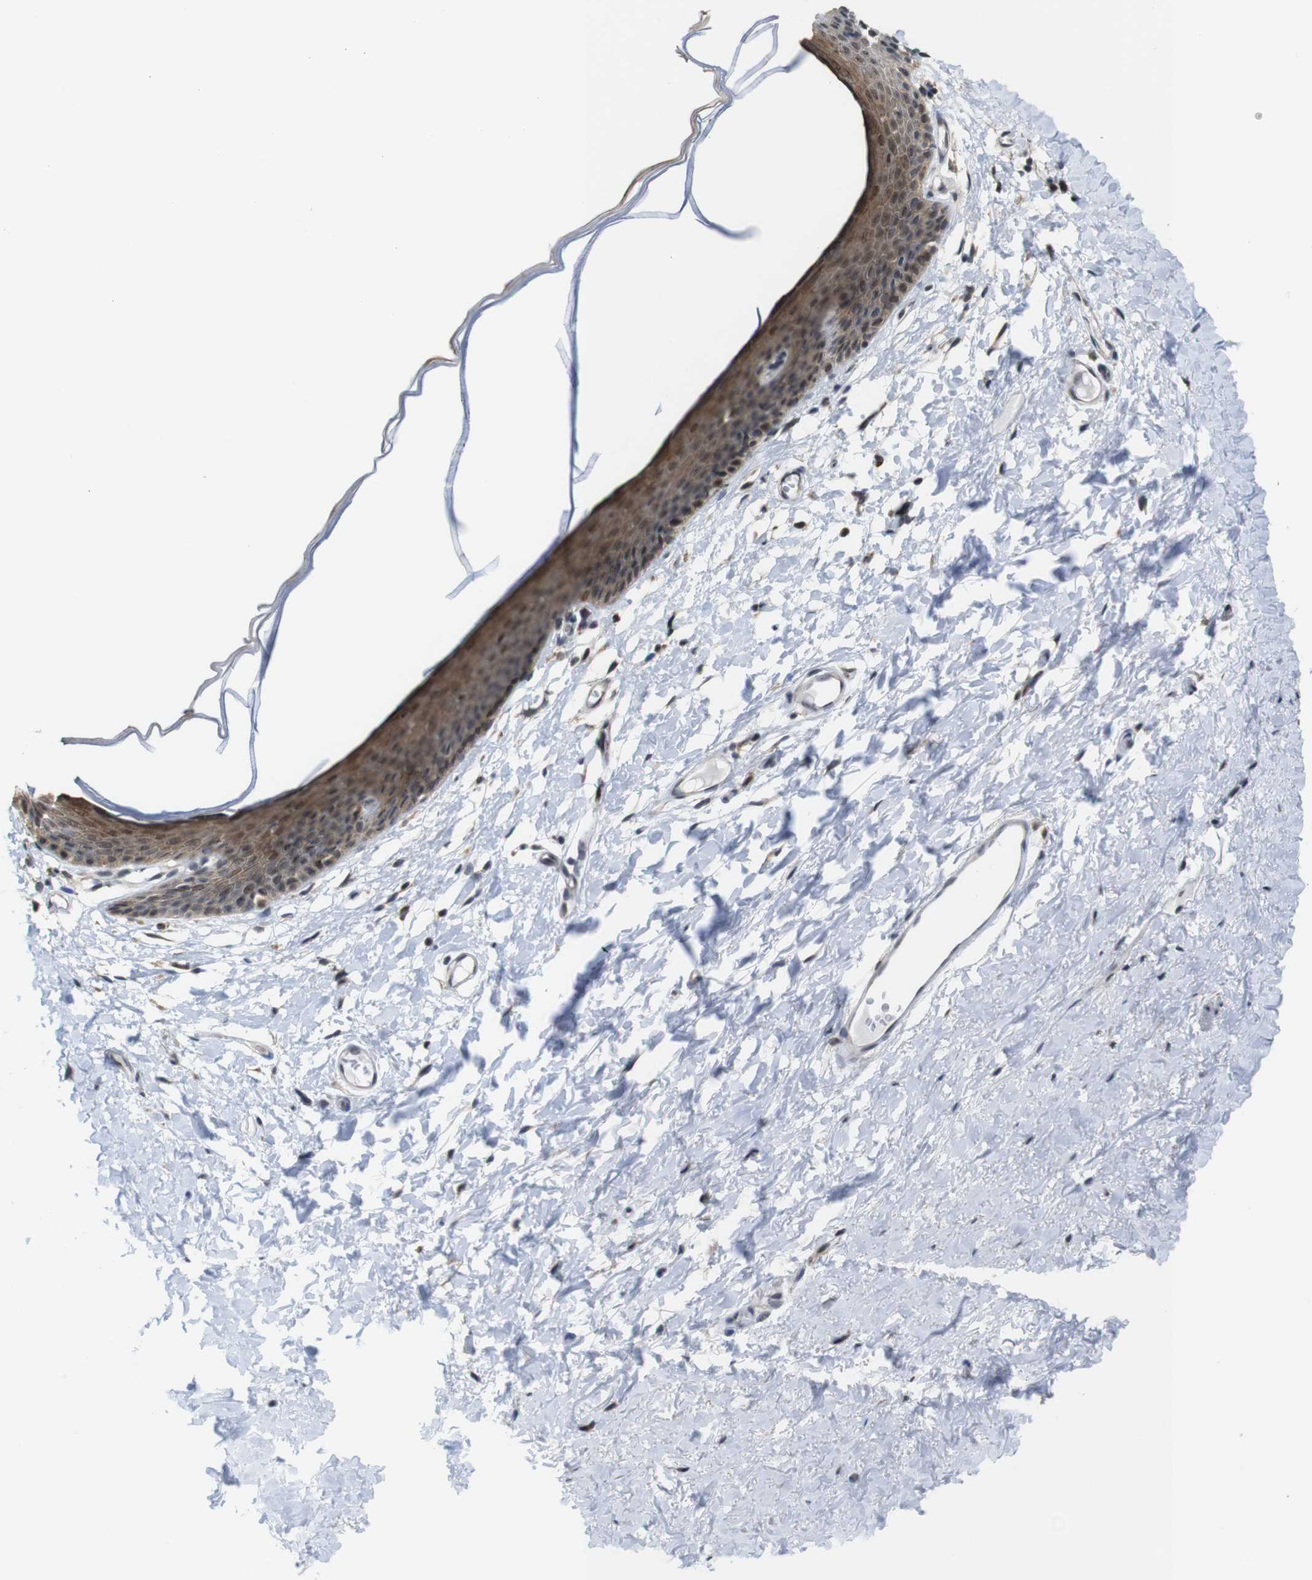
{"staining": {"intensity": "moderate", "quantity": ">75%", "location": "cytoplasmic/membranous,nuclear"}, "tissue": "skin", "cell_type": "Epidermal cells", "image_type": "normal", "snomed": [{"axis": "morphology", "description": "Normal tissue, NOS"}, {"axis": "topography", "description": "Vulva"}], "caption": "Epidermal cells exhibit moderate cytoplasmic/membranous,nuclear staining in about >75% of cells in normal skin.", "gene": "PNMA8A", "patient": {"sex": "female", "age": 54}}